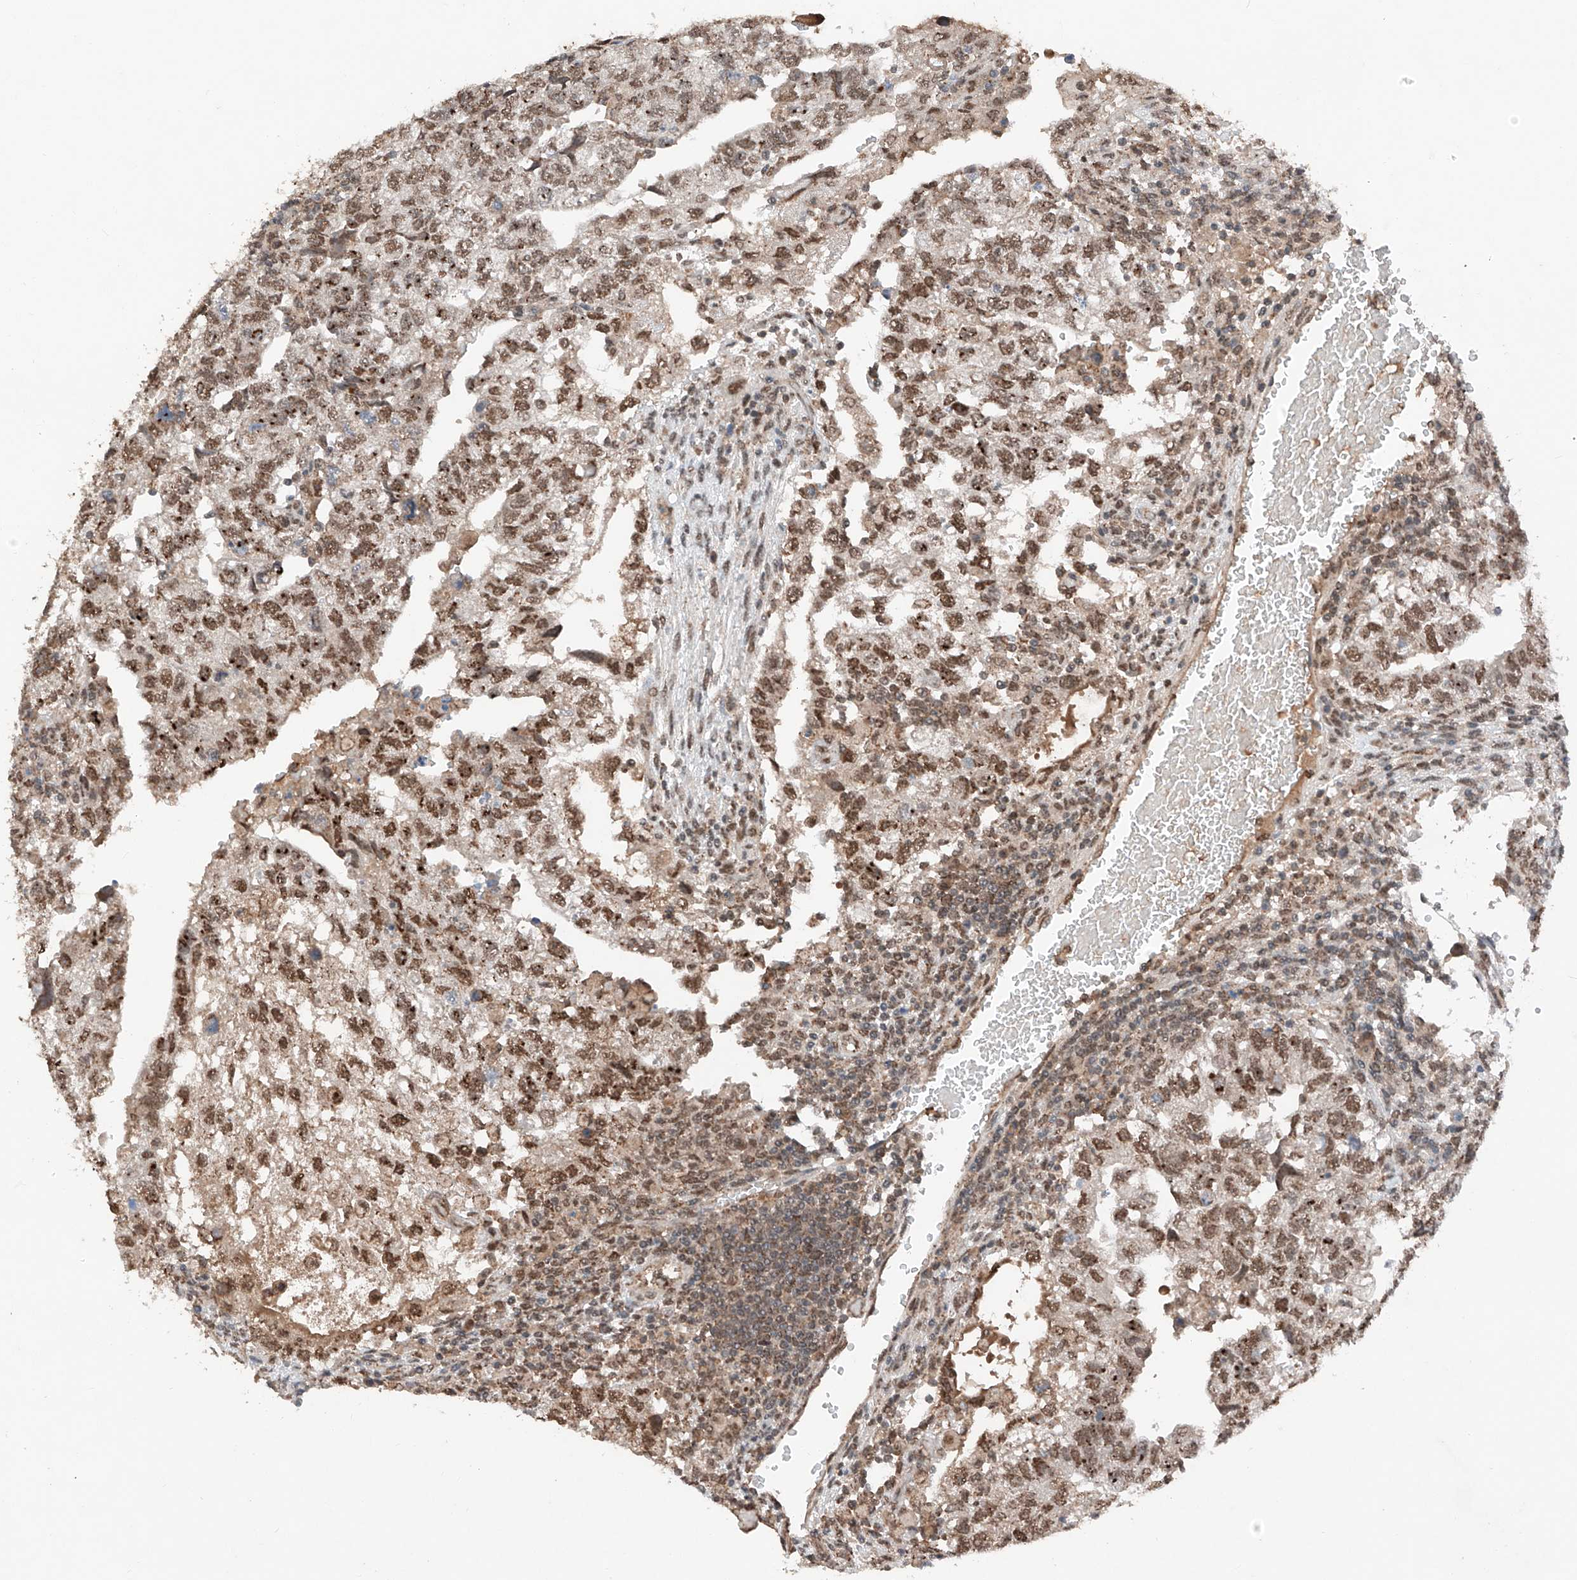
{"staining": {"intensity": "moderate", "quantity": ">75%", "location": "nuclear"}, "tissue": "testis cancer", "cell_type": "Tumor cells", "image_type": "cancer", "snomed": [{"axis": "morphology", "description": "Carcinoma, Embryonal, NOS"}, {"axis": "topography", "description": "Testis"}], "caption": "Embryonal carcinoma (testis) was stained to show a protein in brown. There is medium levels of moderate nuclear expression in about >75% of tumor cells.", "gene": "TBX4", "patient": {"sex": "male", "age": 36}}